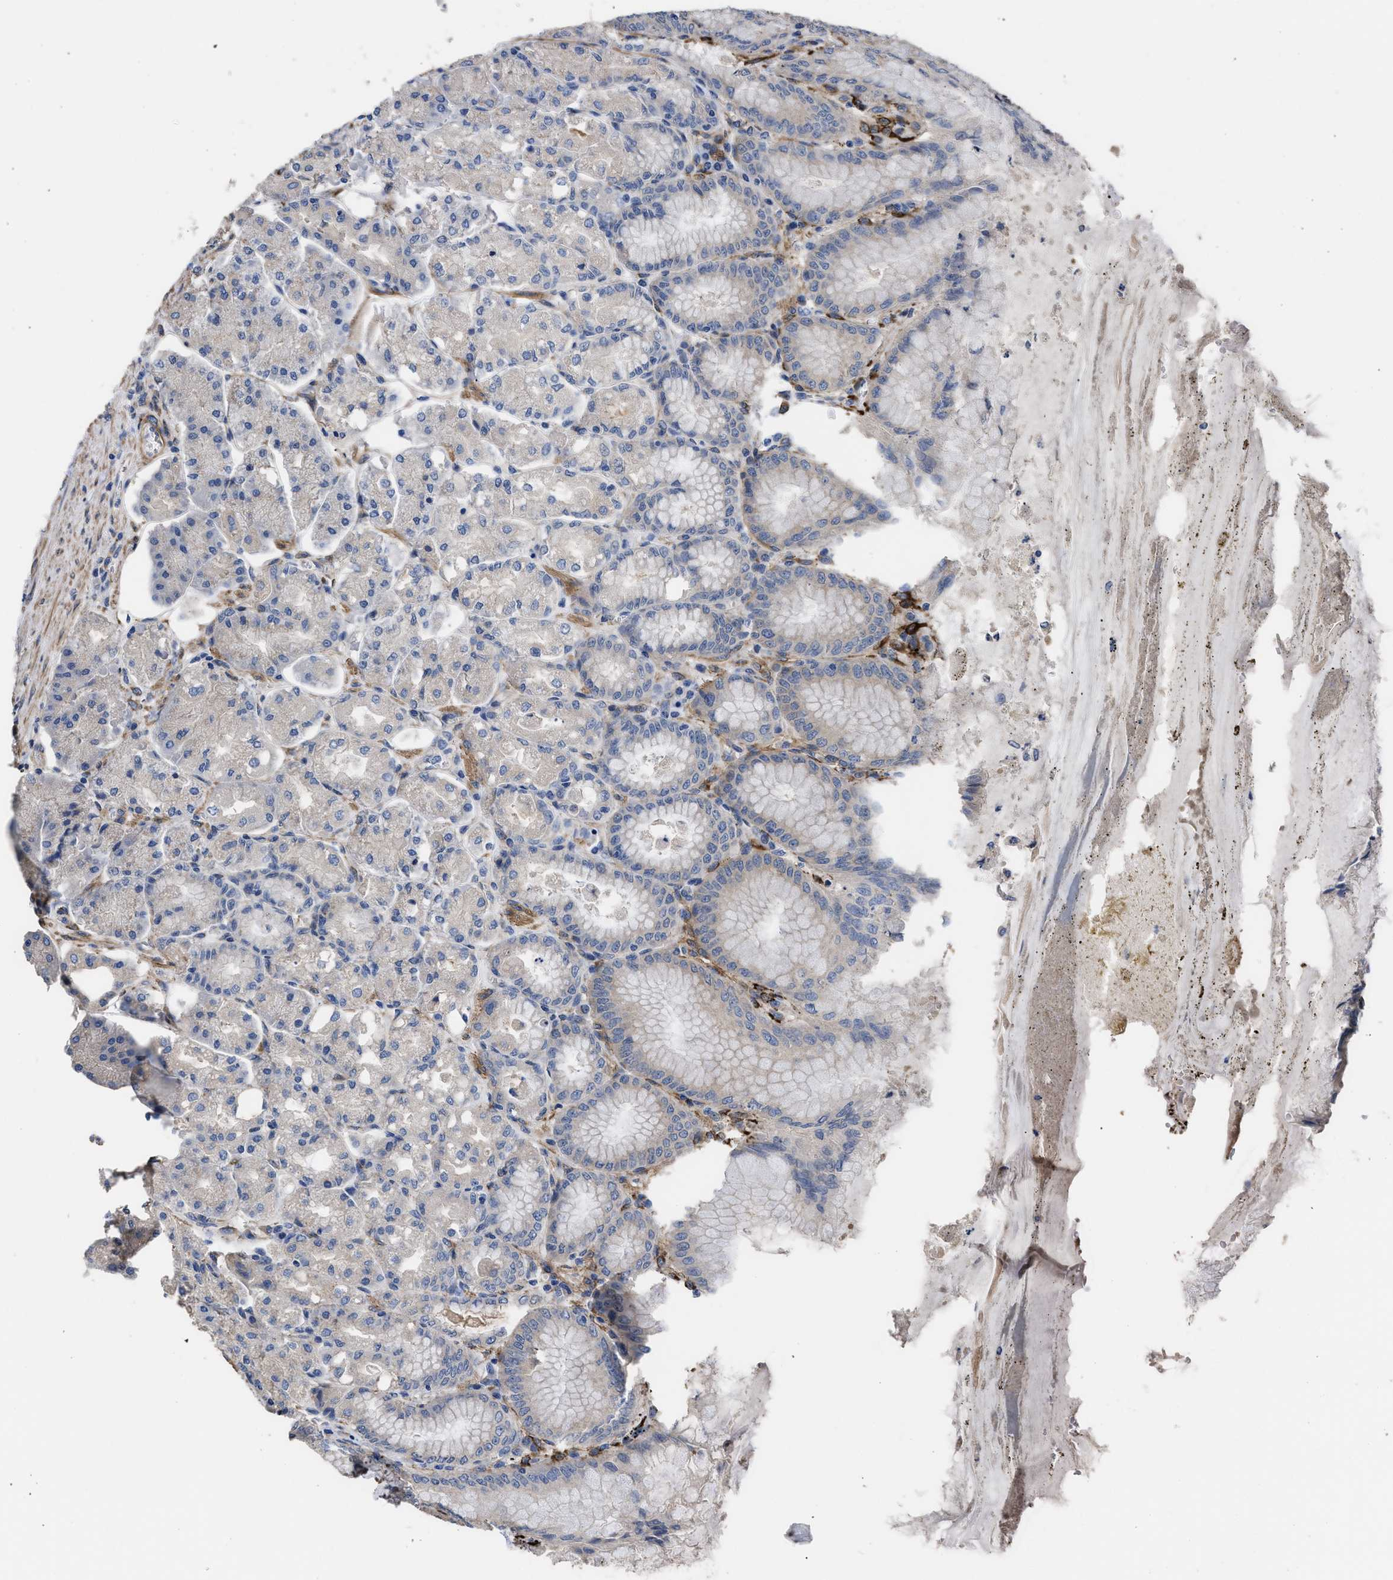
{"staining": {"intensity": "moderate", "quantity": "<25%", "location": "cytoplasmic/membranous"}, "tissue": "stomach", "cell_type": "Glandular cells", "image_type": "normal", "snomed": [{"axis": "morphology", "description": "Normal tissue, NOS"}, {"axis": "topography", "description": "Stomach, lower"}], "caption": "Stomach stained with immunohistochemistry (IHC) reveals moderate cytoplasmic/membranous staining in about <25% of glandular cells. Using DAB (3,3'-diaminobenzidine) (brown) and hematoxylin (blue) stains, captured at high magnification using brightfield microscopy.", "gene": "SQLE", "patient": {"sex": "male", "age": 71}}